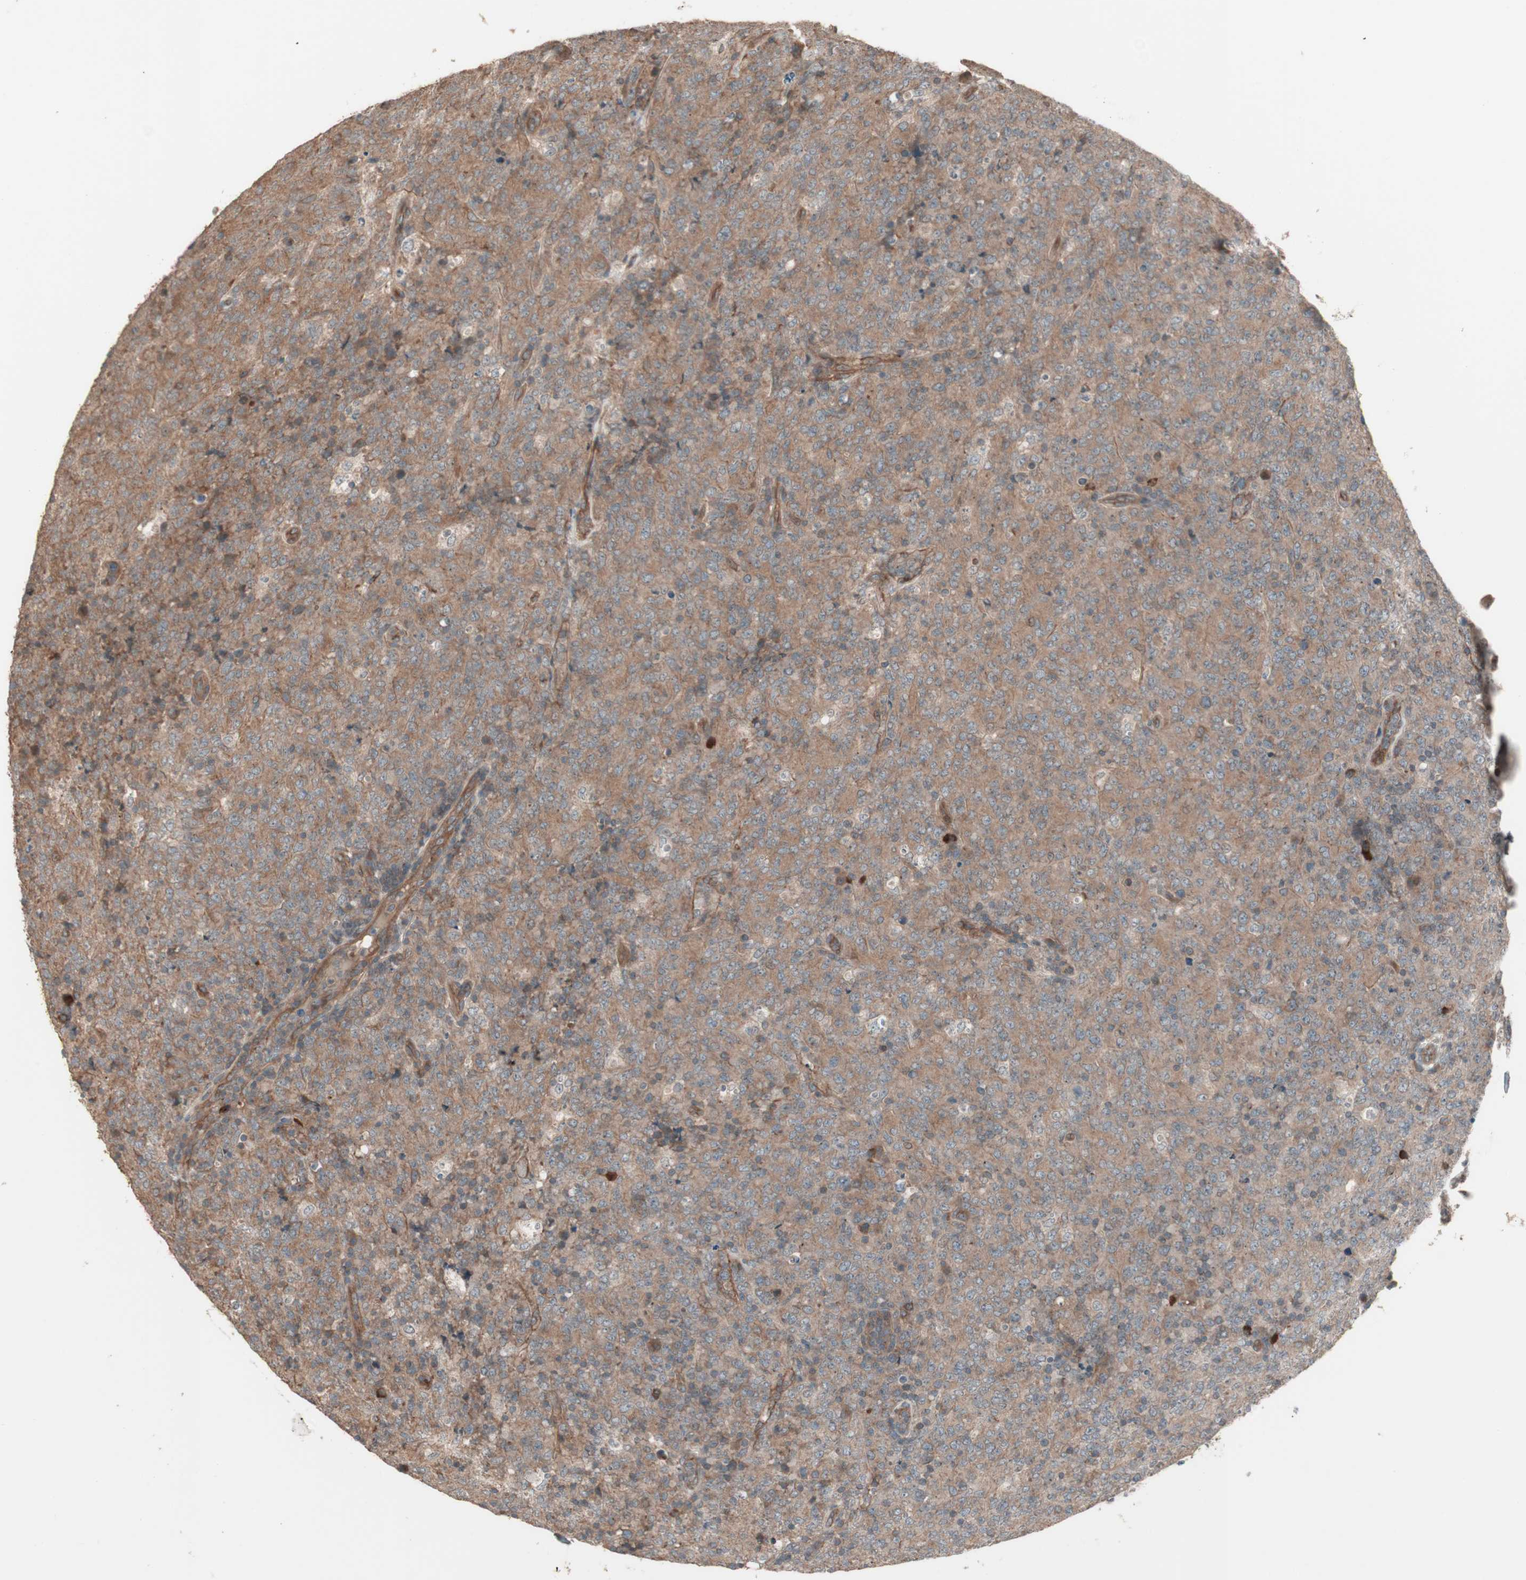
{"staining": {"intensity": "moderate", "quantity": ">75%", "location": "cytoplasmic/membranous"}, "tissue": "lymphoma", "cell_type": "Tumor cells", "image_type": "cancer", "snomed": [{"axis": "morphology", "description": "Malignant lymphoma, non-Hodgkin's type, High grade"}, {"axis": "topography", "description": "Tonsil"}], "caption": "Immunohistochemical staining of high-grade malignant lymphoma, non-Hodgkin's type shows moderate cytoplasmic/membranous protein expression in approximately >75% of tumor cells.", "gene": "TFPI", "patient": {"sex": "female", "age": 36}}